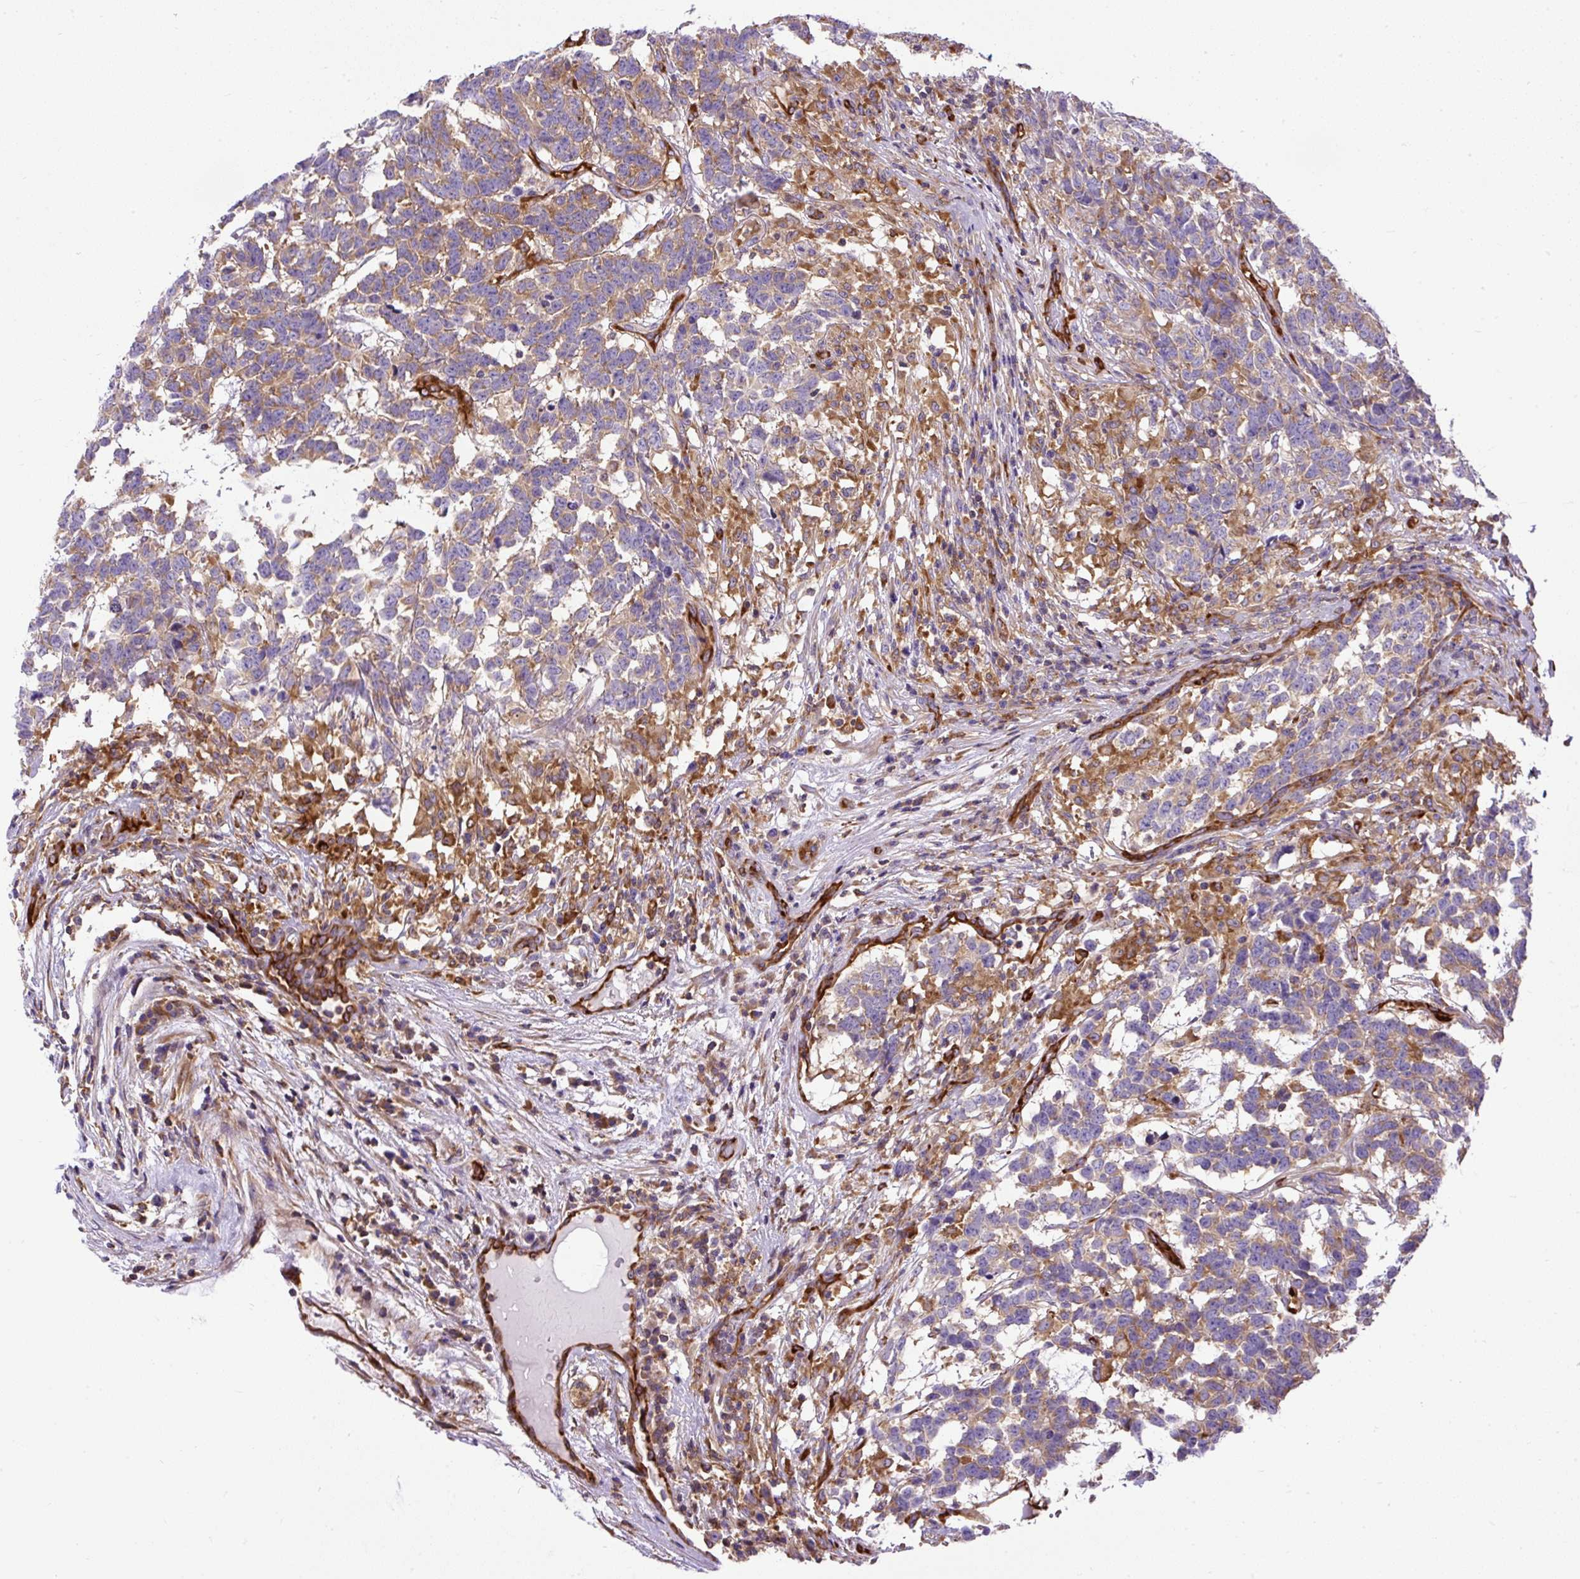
{"staining": {"intensity": "moderate", "quantity": ">75%", "location": "cytoplasmic/membranous"}, "tissue": "testis cancer", "cell_type": "Tumor cells", "image_type": "cancer", "snomed": [{"axis": "morphology", "description": "Carcinoma, Embryonal, NOS"}, {"axis": "topography", "description": "Testis"}], "caption": "Embryonal carcinoma (testis) stained for a protein shows moderate cytoplasmic/membranous positivity in tumor cells.", "gene": "MAP1S", "patient": {"sex": "male", "age": 26}}